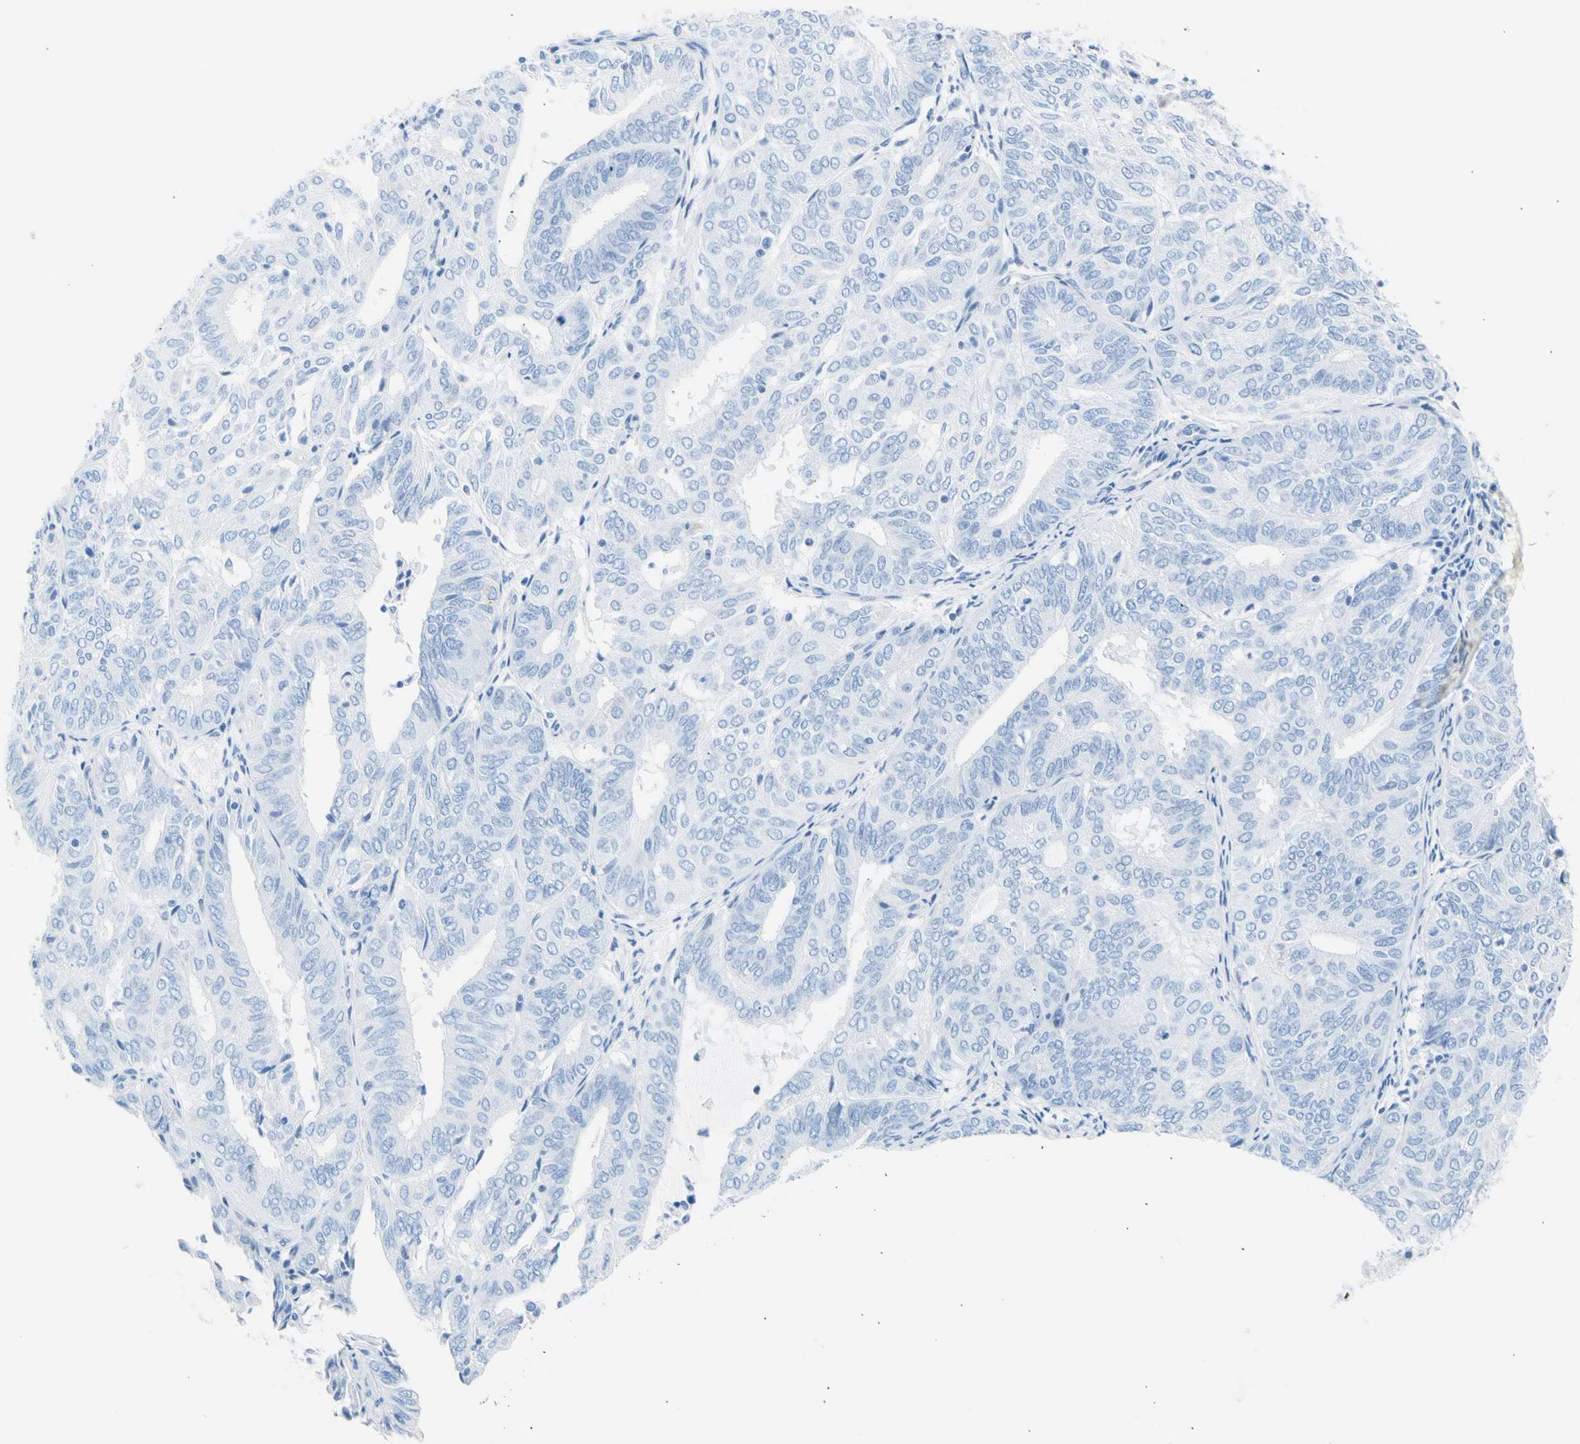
{"staining": {"intensity": "negative", "quantity": "none", "location": "none"}, "tissue": "endometrial cancer", "cell_type": "Tumor cells", "image_type": "cancer", "snomed": [{"axis": "morphology", "description": "Adenocarcinoma, NOS"}, {"axis": "topography", "description": "Uterus"}], "caption": "This is a image of IHC staining of endometrial cancer (adenocarcinoma), which shows no expression in tumor cells.", "gene": "CEL", "patient": {"sex": "female", "age": 60}}